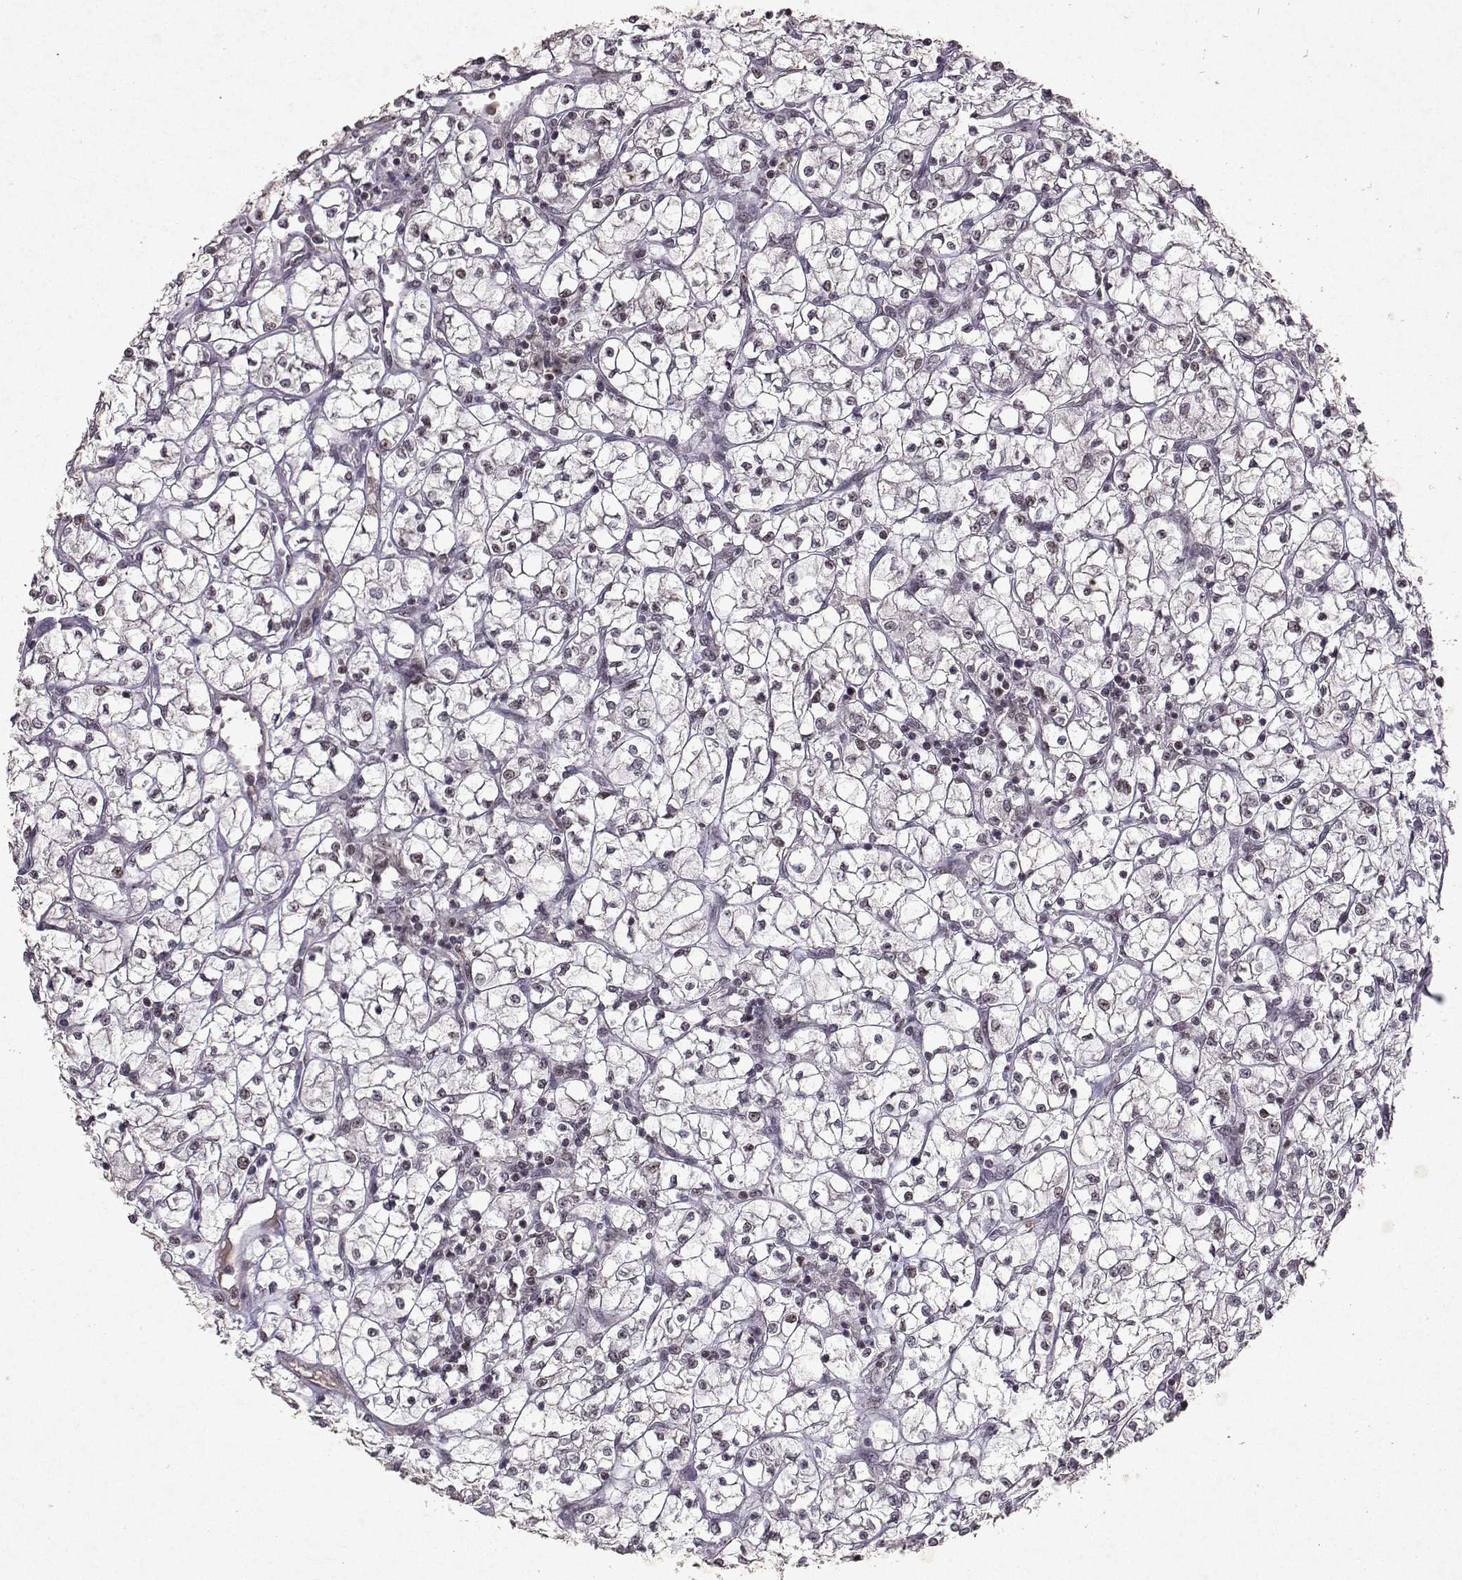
{"staining": {"intensity": "weak", "quantity": "<25%", "location": "nuclear"}, "tissue": "renal cancer", "cell_type": "Tumor cells", "image_type": "cancer", "snomed": [{"axis": "morphology", "description": "Adenocarcinoma, NOS"}, {"axis": "topography", "description": "Kidney"}], "caption": "Tumor cells are negative for brown protein staining in renal cancer (adenocarcinoma).", "gene": "DDX56", "patient": {"sex": "female", "age": 64}}